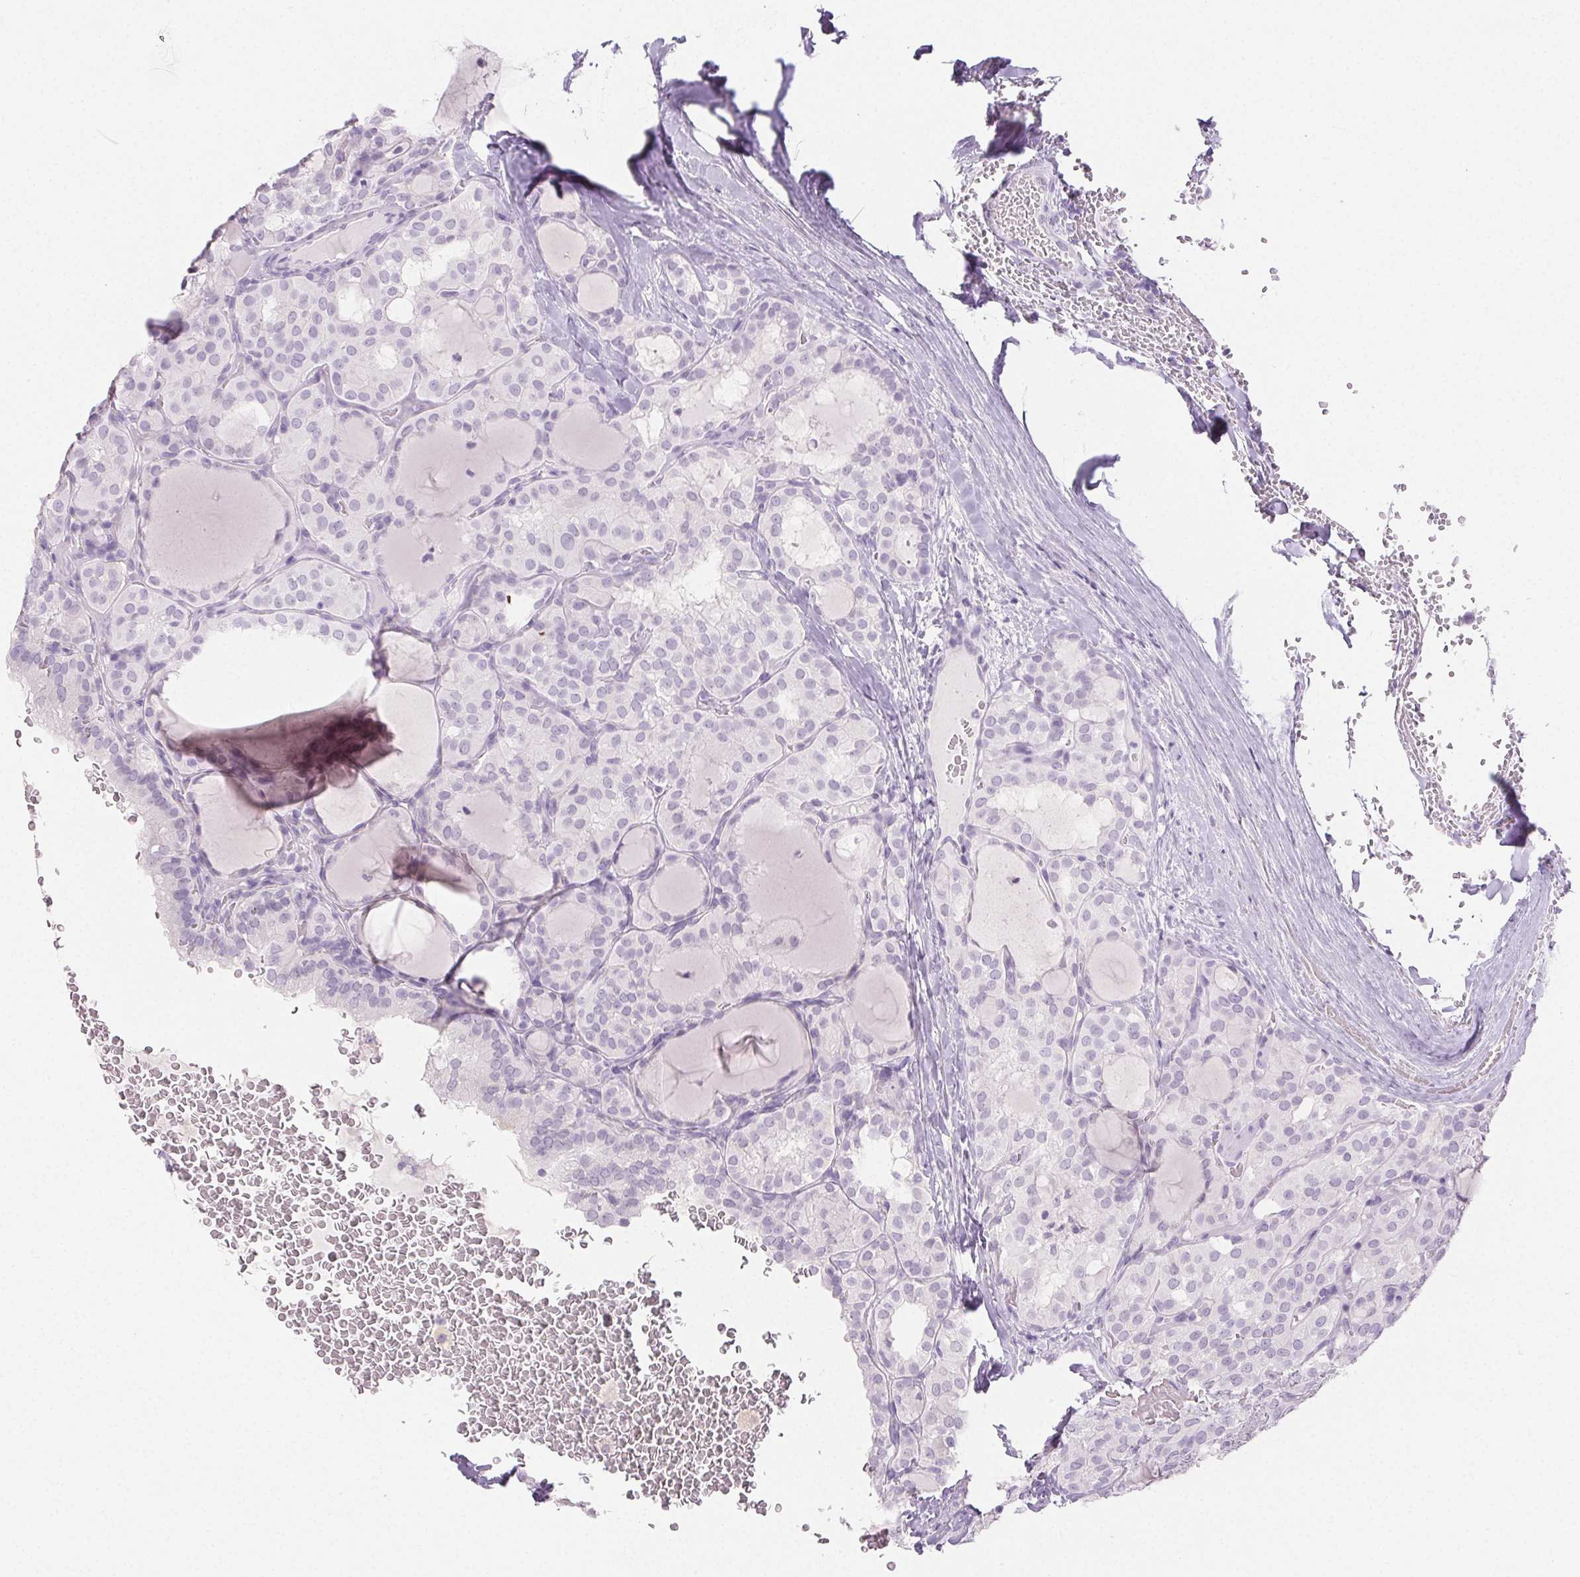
{"staining": {"intensity": "negative", "quantity": "none", "location": "none"}, "tissue": "thyroid cancer", "cell_type": "Tumor cells", "image_type": "cancer", "snomed": [{"axis": "morphology", "description": "Papillary adenocarcinoma, NOS"}, {"axis": "topography", "description": "Thyroid gland"}], "caption": "There is no significant expression in tumor cells of thyroid cancer. The staining is performed using DAB (3,3'-diaminobenzidine) brown chromogen with nuclei counter-stained in using hematoxylin.", "gene": "PI3", "patient": {"sex": "male", "age": 20}}